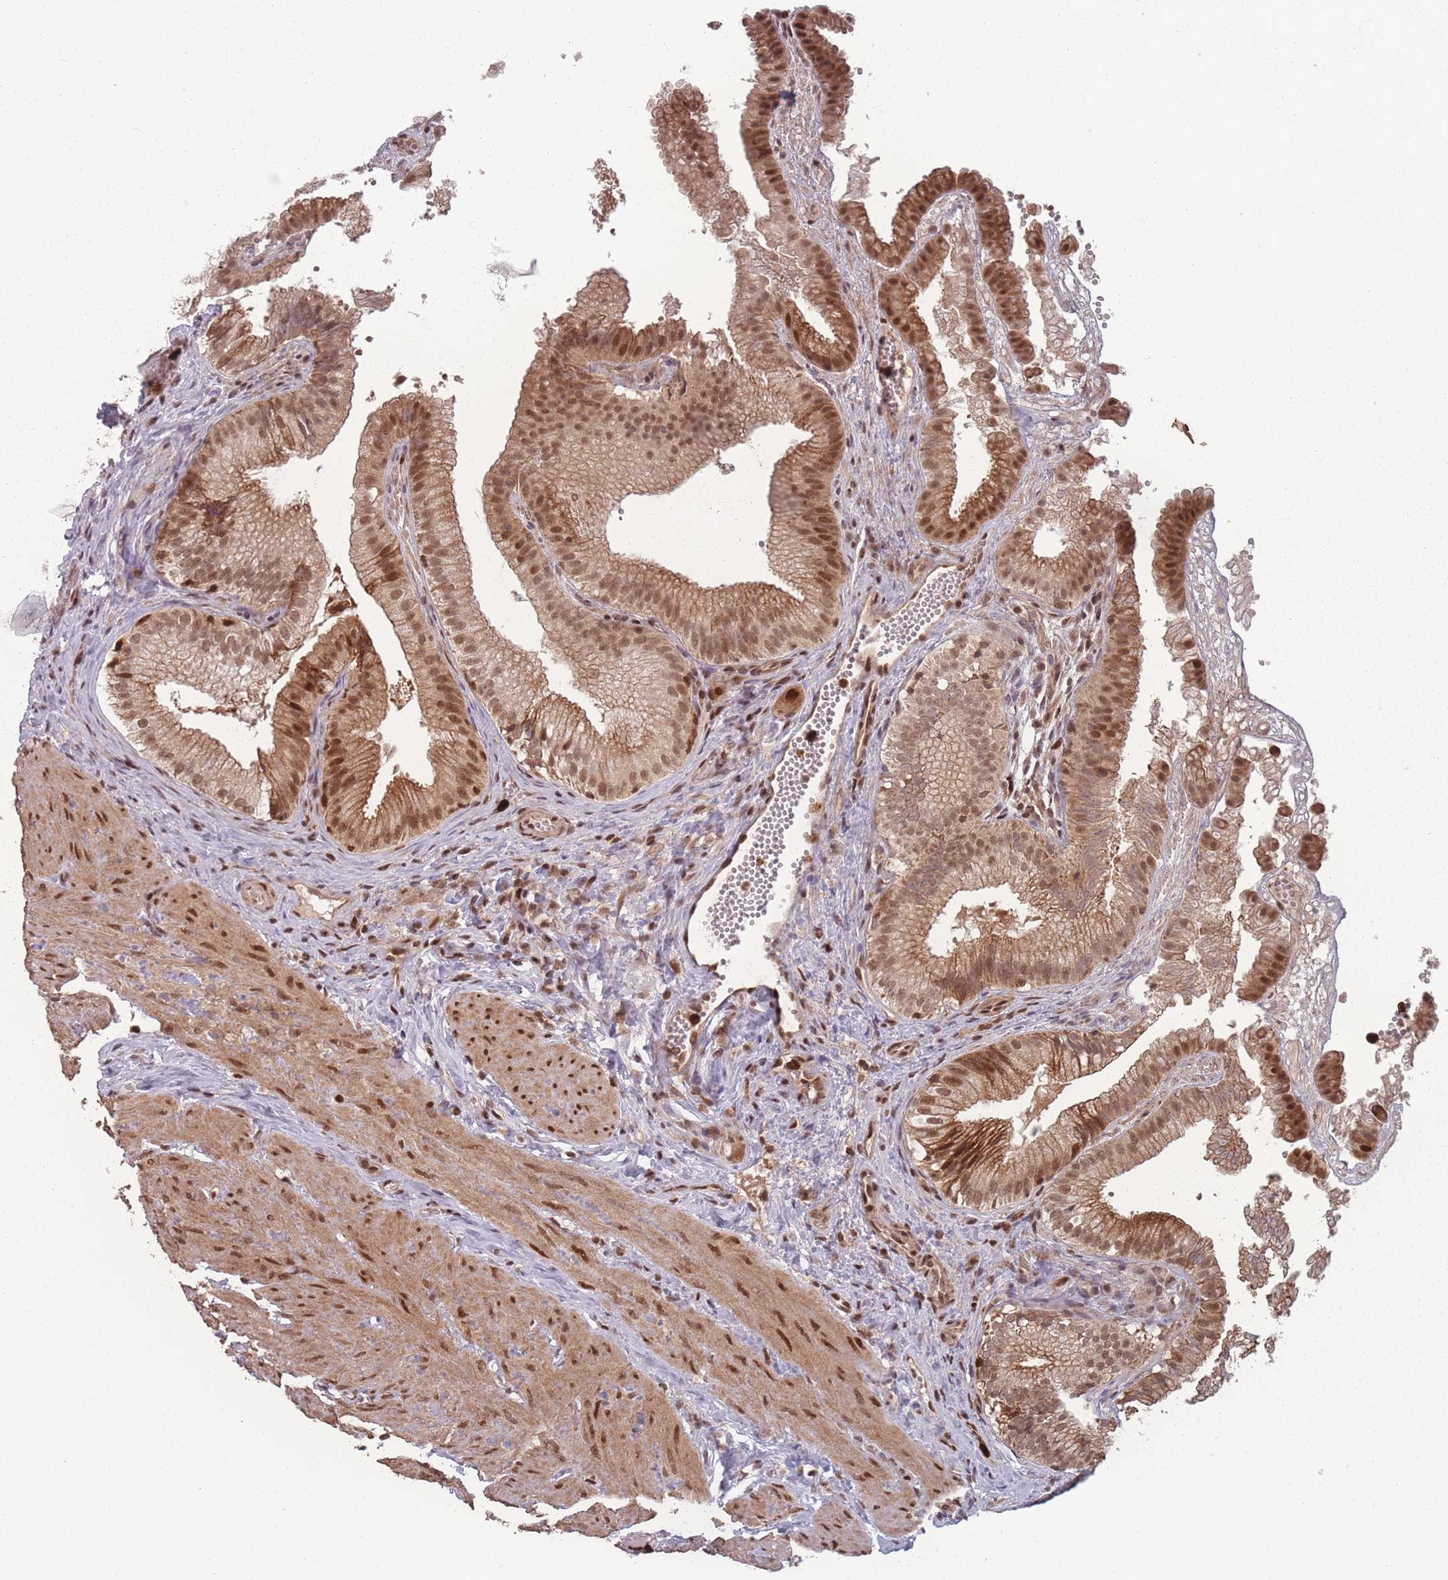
{"staining": {"intensity": "moderate", "quantity": ">75%", "location": "cytoplasmic/membranous,nuclear"}, "tissue": "gallbladder", "cell_type": "Glandular cells", "image_type": "normal", "snomed": [{"axis": "morphology", "description": "Normal tissue, NOS"}, {"axis": "topography", "description": "Gallbladder"}], "caption": "Gallbladder stained for a protein (brown) exhibits moderate cytoplasmic/membranous,nuclear positive staining in approximately >75% of glandular cells.", "gene": "WDR55", "patient": {"sex": "female", "age": 30}}